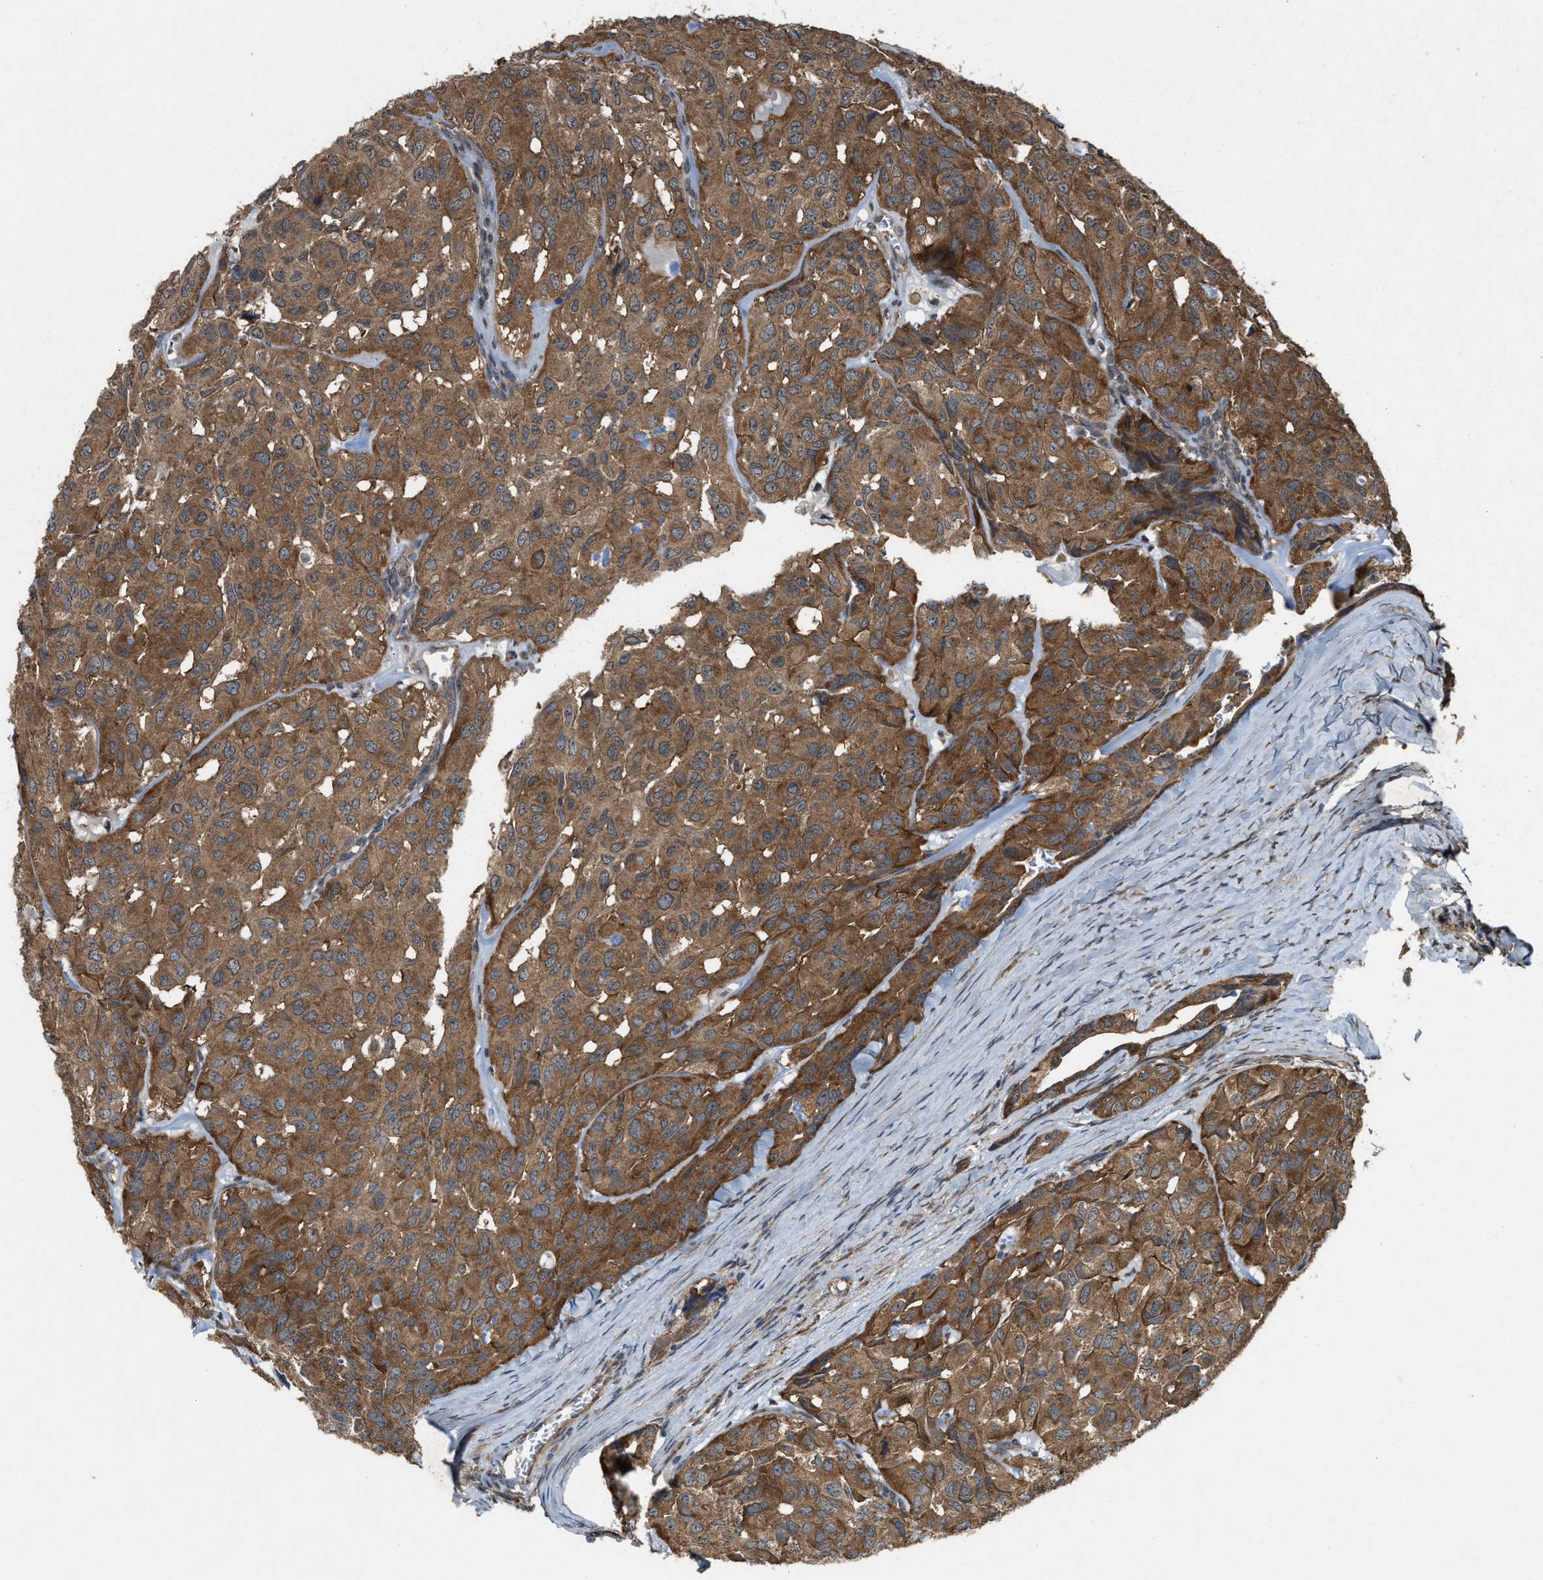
{"staining": {"intensity": "moderate", "quantity": ">75%", "location": "cytoplasmic/membranous"}, "tissue": "head and neck cancer", "cell_type": "Tumor cells", "image_type": "cancer", "snomed": [{"axis": "morphology", "description": "Adenocarcinoma, NOS"}, {"axis": "topography", "description": "Salivary gland, NOS"}, {"axis": "topography", "description": "Head-Neck"}], "caption": "Human head and neck cancer (adenocarcinoma) stained with a brown dye reveals moderate cytoplasmic/membranous positive positivity in about >75% of tumor cells.", "gene": "ARHGEF5", "patient": {"sex": "female", "age": 76}}